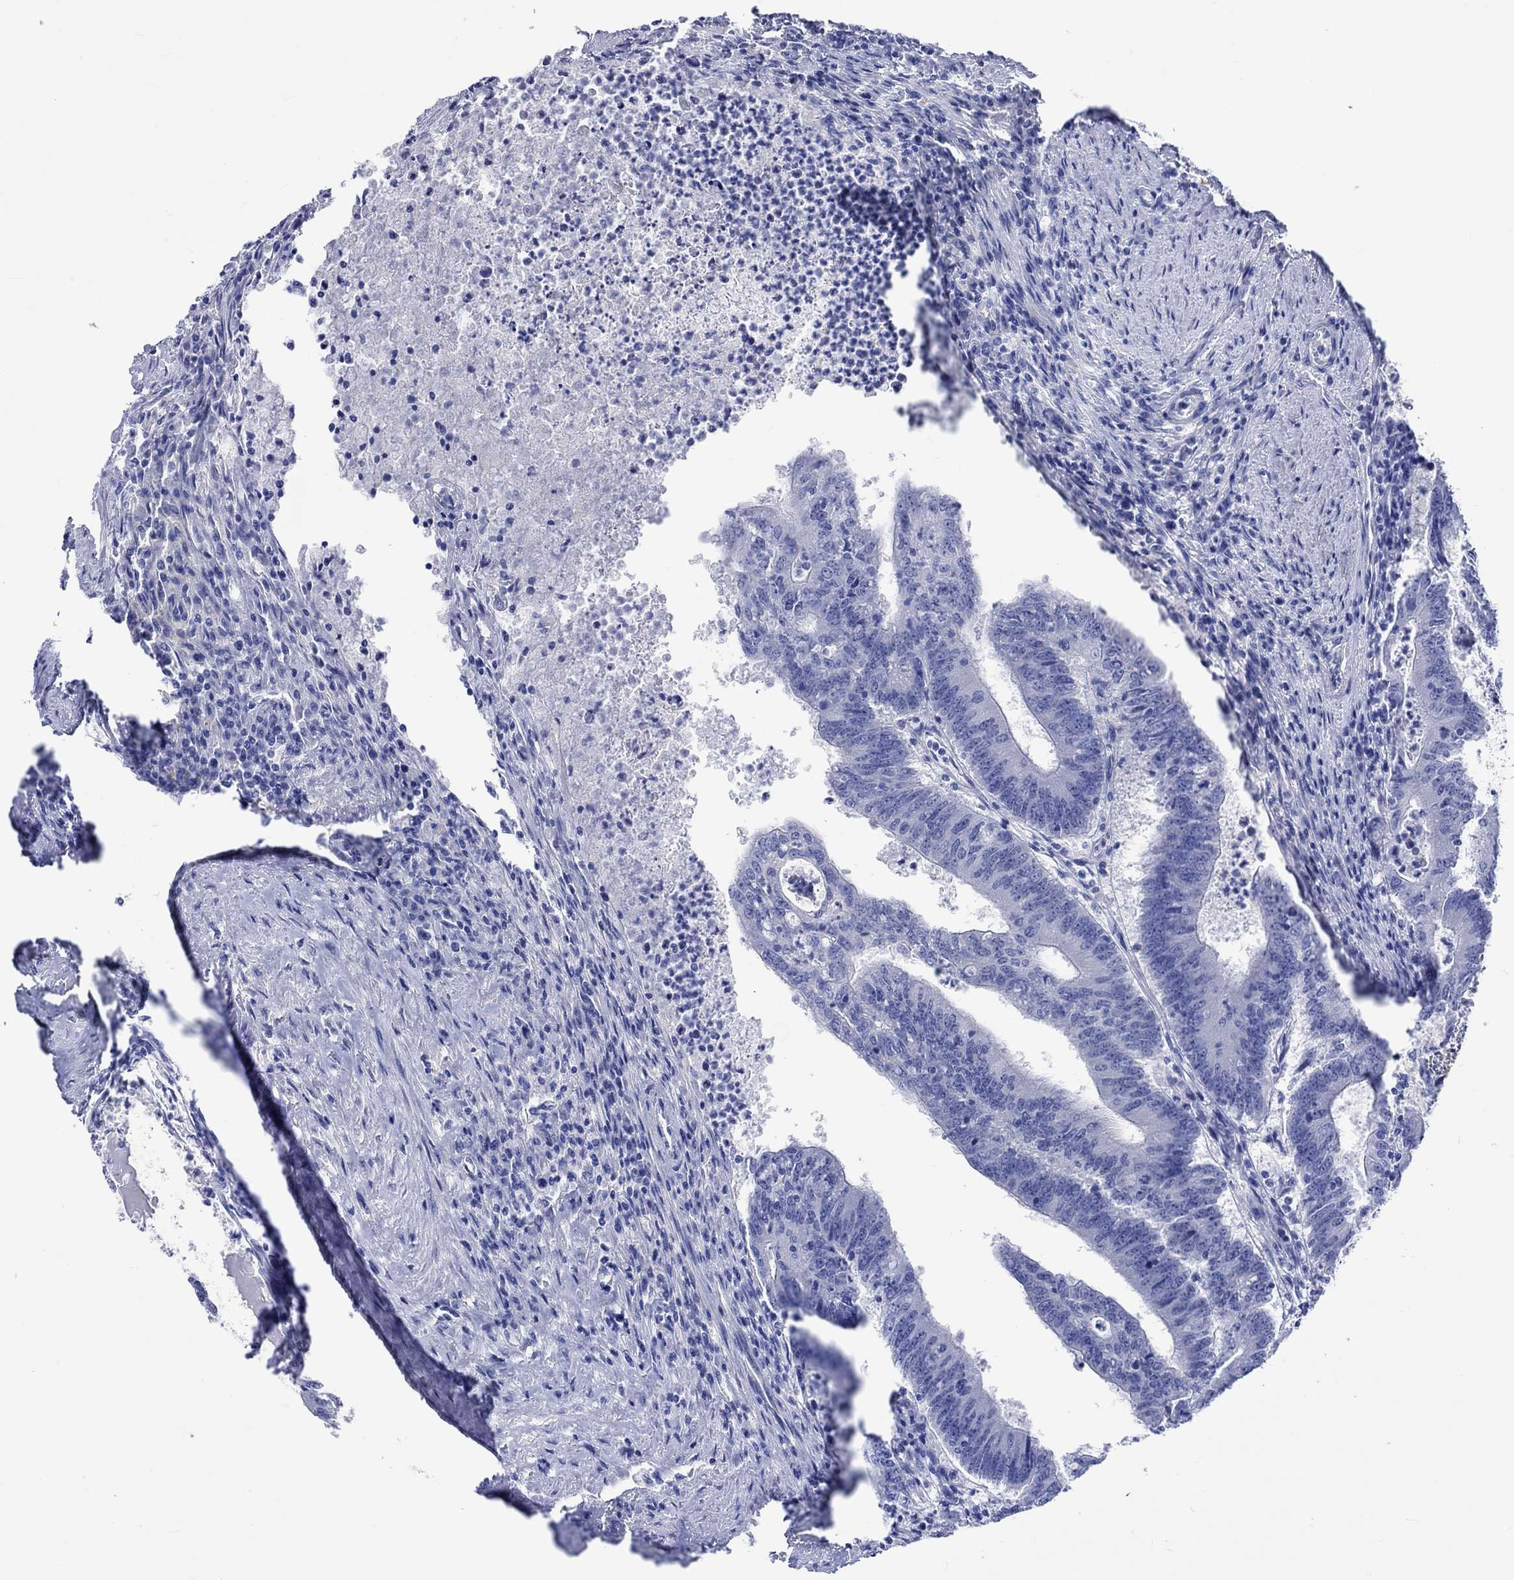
{"staining": {"intensity": "negative", "quantity": "none", "location": "none"}, "tissue": "colorectal cancer", "cell_type": "Tumor cells", "image_type": "cancer", "snomed": [{"axis": "morphology", "description": "Adenocarcinoma, NOS"}, {"axis": "topography", "description": "Colon"}], "caption": "This is an IHC histopathology image of human adenocarcinoma (colorectal). There is no staining in tumor cells.", "gene": "HARBI1", "patient": {"sex": "female", "age": 70}}